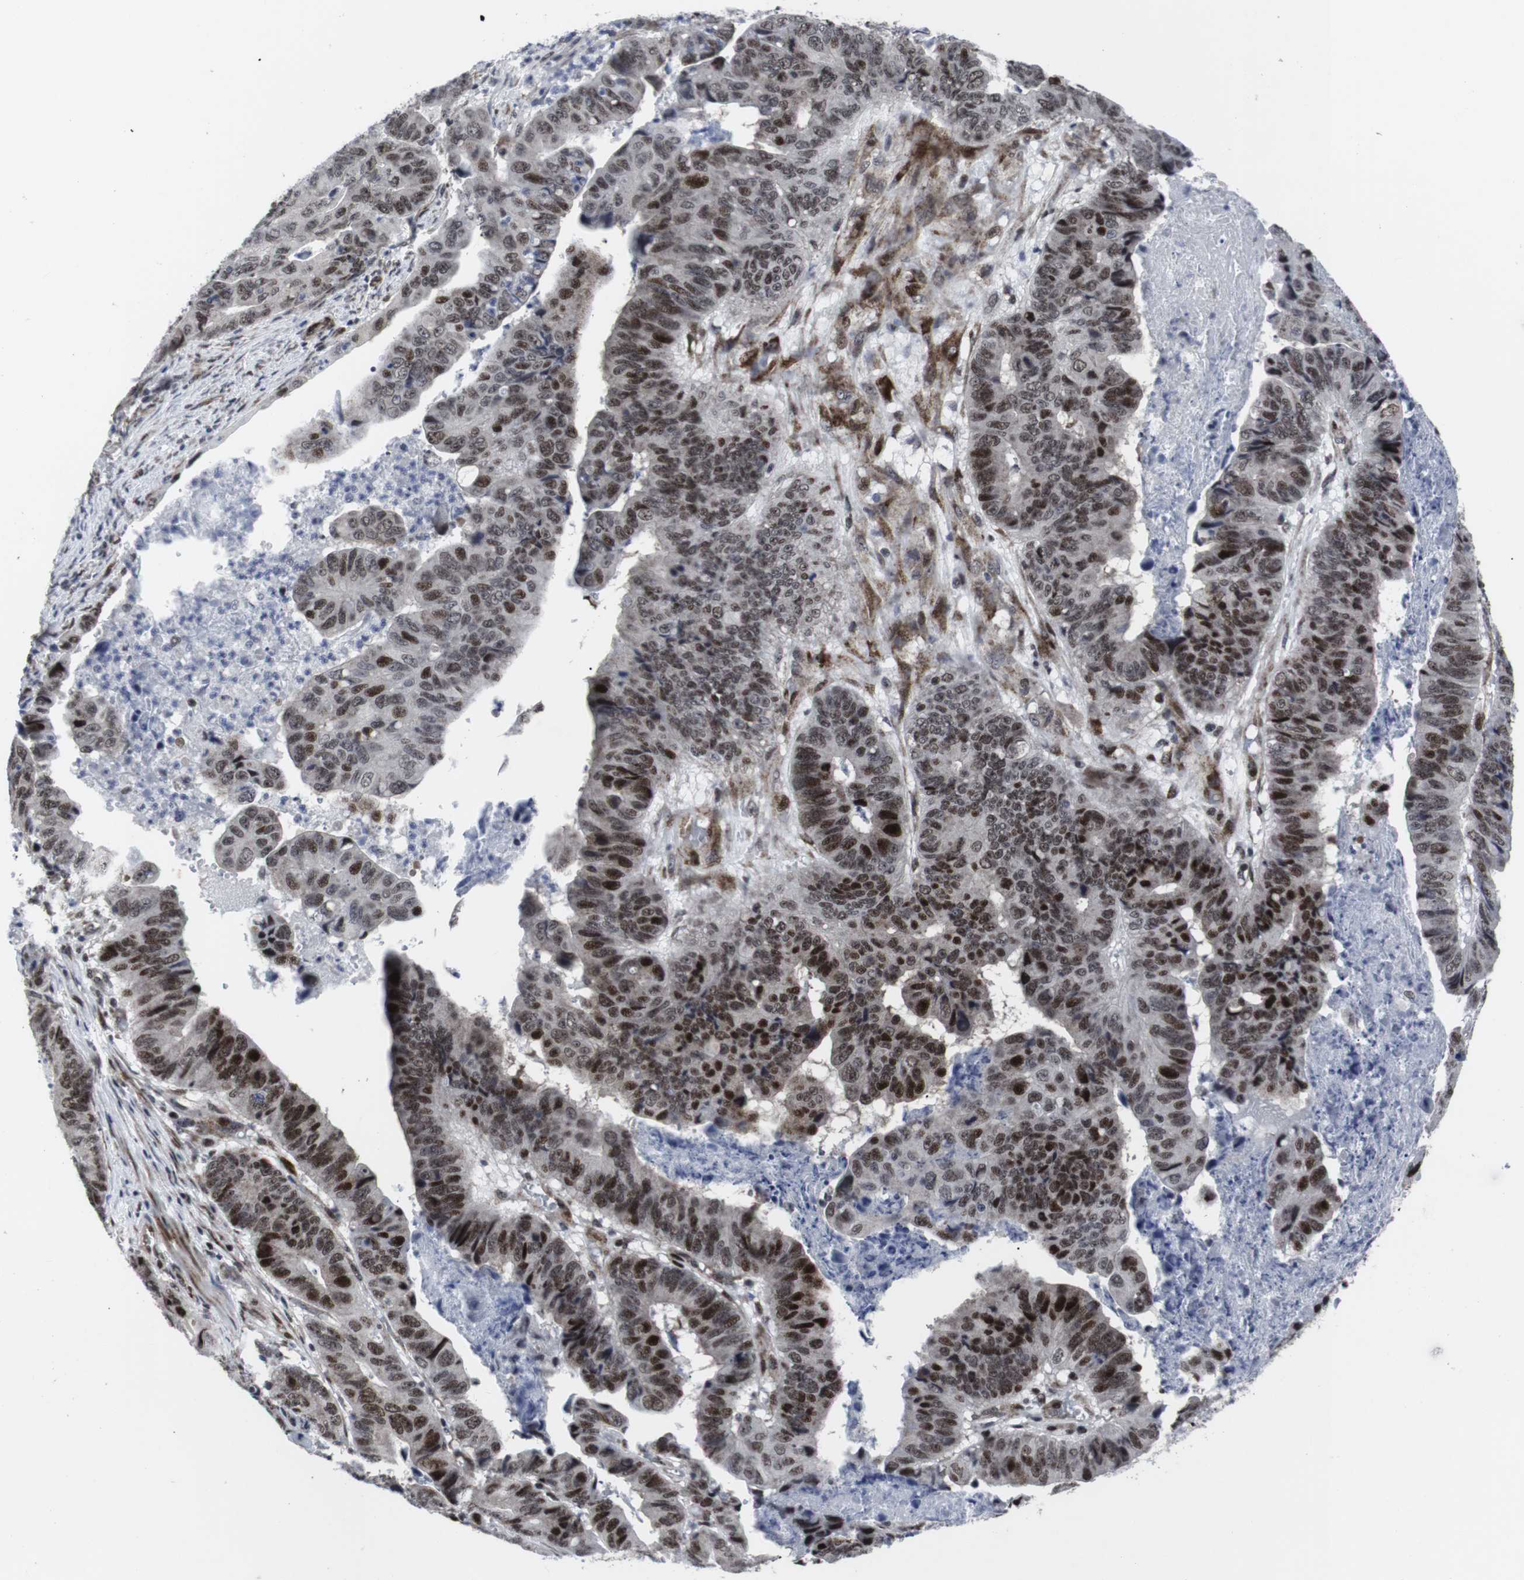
{"staining": {"intensity": "strong", "quantity": "25%-75%", "location": "nuclear"}, "tissue": "stomach cancer", "cell_type": "Tumor cells", "image_type": "cancer", "snomed": [{"axis": "morphology", "description": "Adenocarcinoma, NOS"}, {"axis": "topography", "description": "Stomach, lower"}], "caption": "Approximately 25%-75% of tumor cells in human adenocarcinoma (stomach) reveal strong nuclear protein staining as visualized by brown immunohistochemical staining.", "gene": "MLH1", "patient": {"sex": "male", "age": 77}}